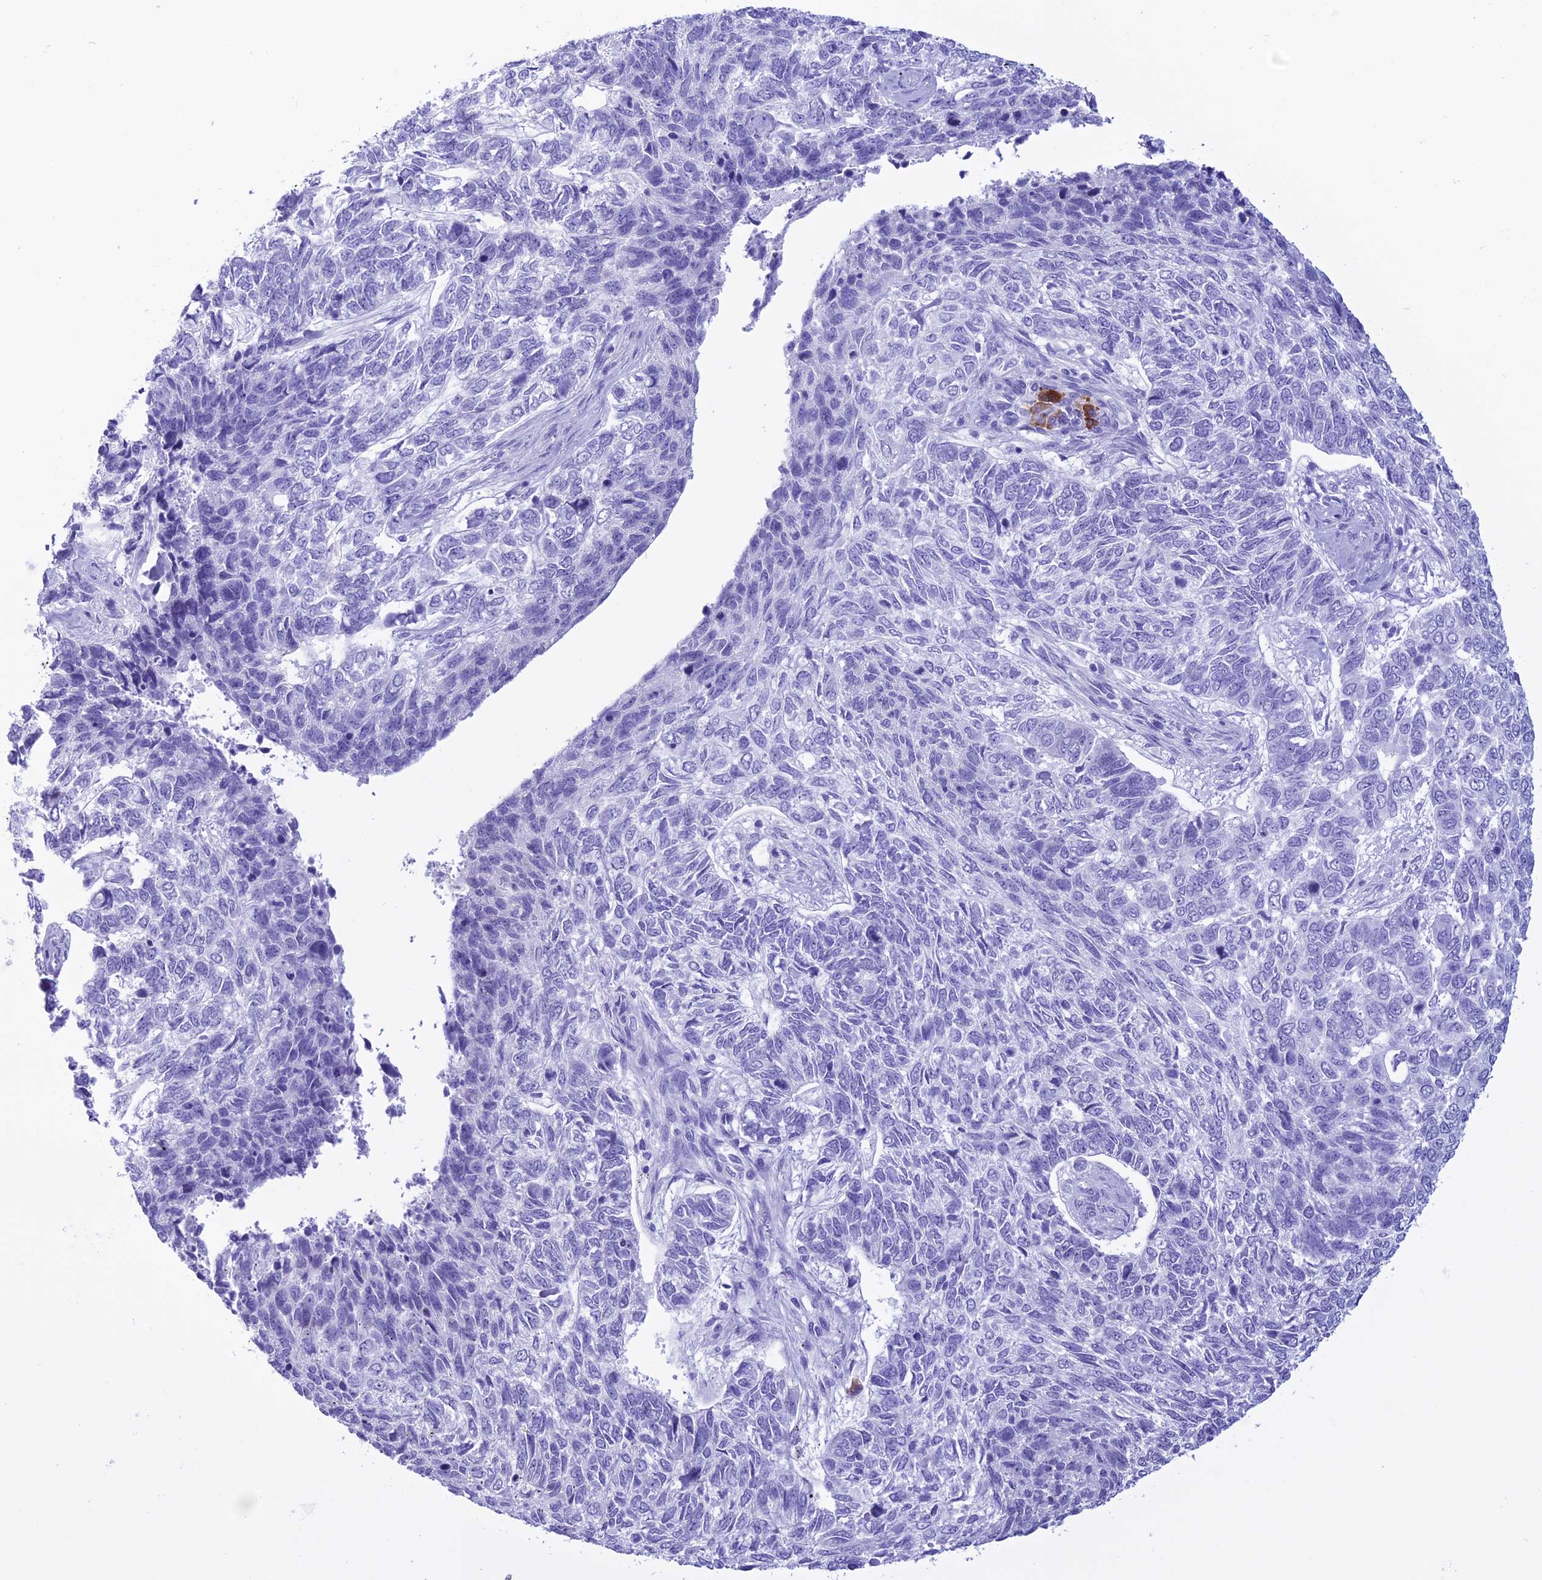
{"staining": {"intensity": "negative", "quantity": "none", "location": "none"}, "tissue": "skin cancer", "cell_type": "Tumor cells", "image_type": "cancer", "snomed": [{"axis": "morphology", "description": "Basal cell carcinoma"}, {"axis": "topography", "description": "Skin"}], "caption": "Immunohistochemistry (IHC) histopathology image of neoplastic tissue: basal cell carcinoma (skin) stained with DAB (3,3'-diaminobenzidine) displays no significant protein expression in tumor cells.", "gene": "MZB1", "patient": {"sex": "female", "age": 65}}